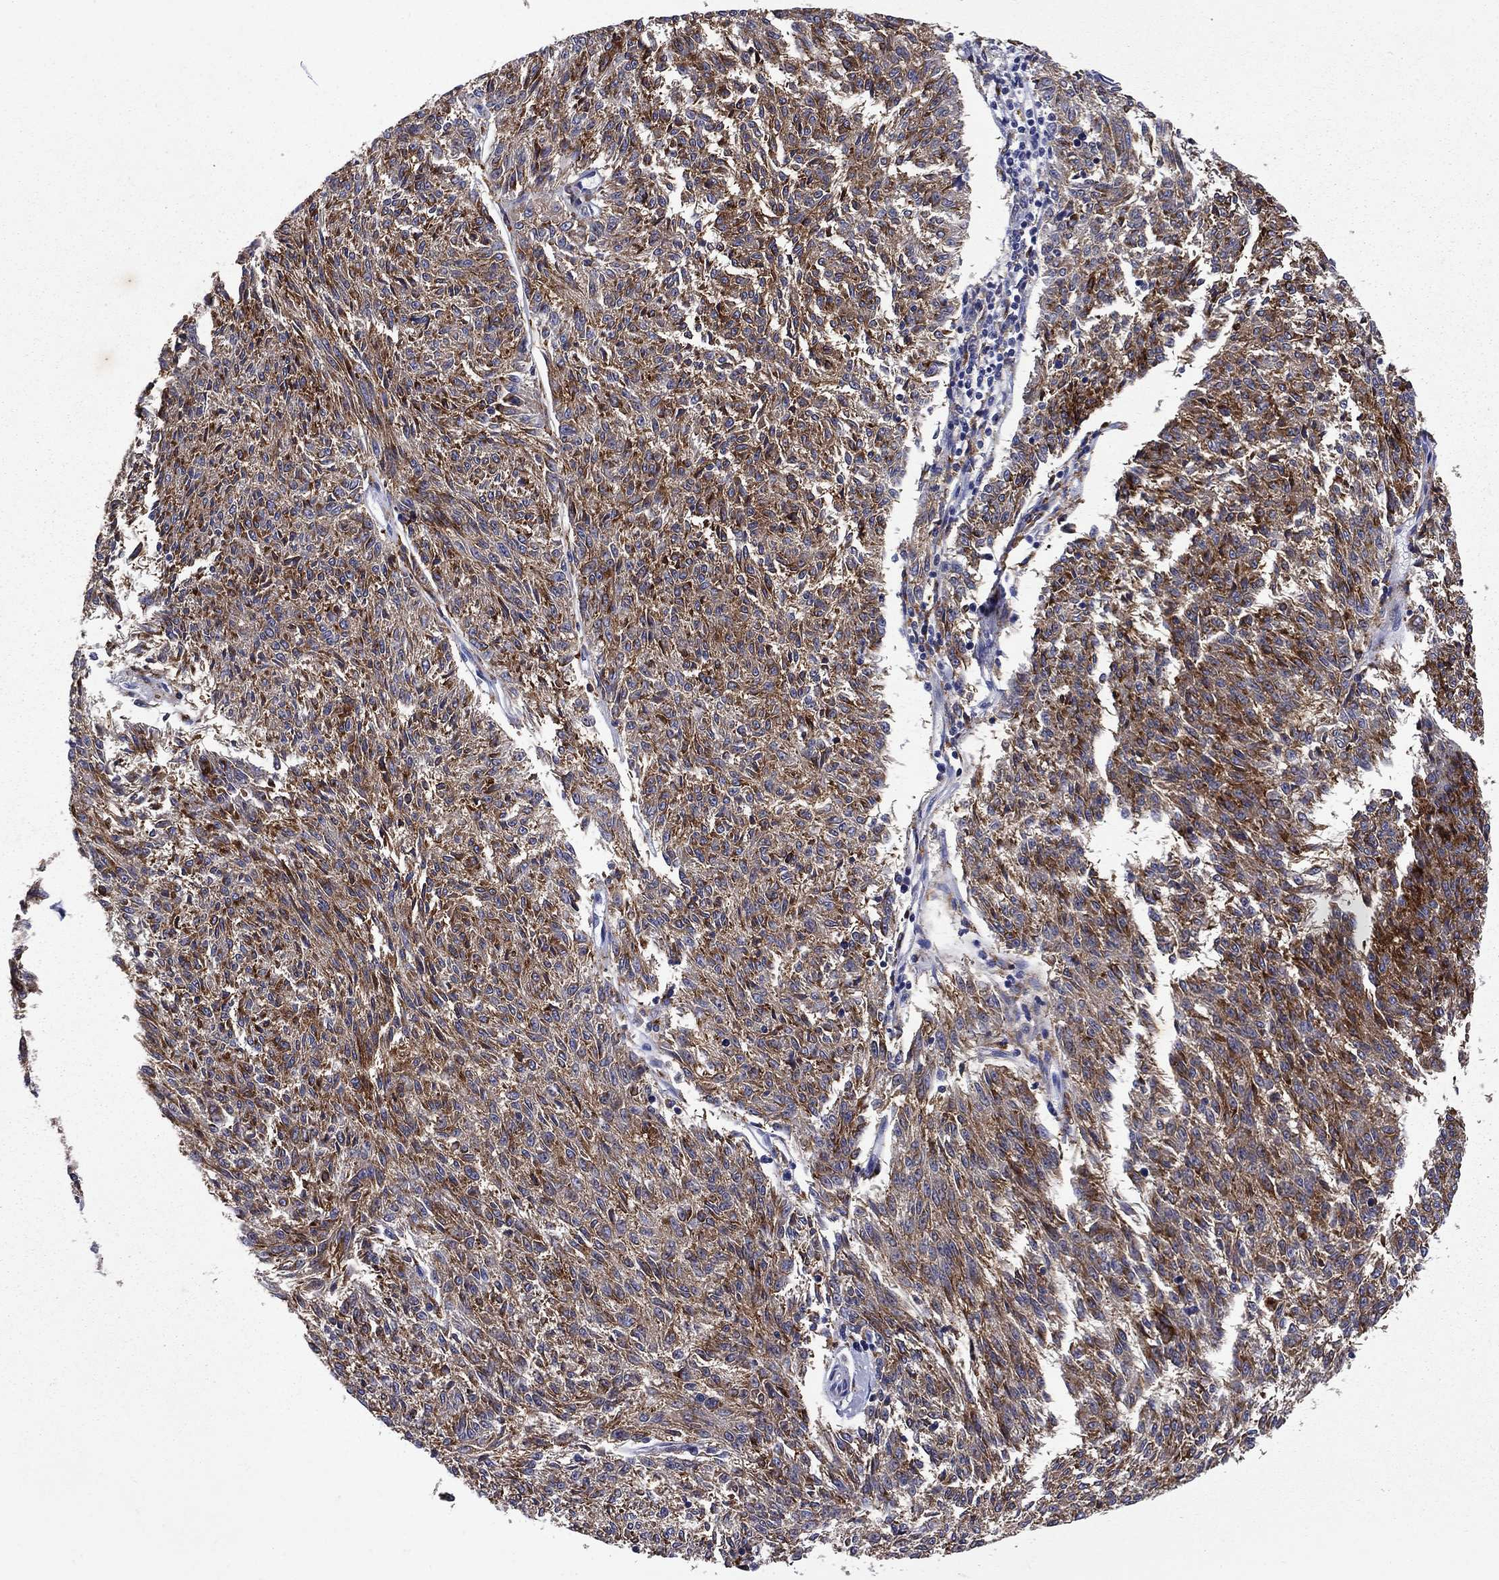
{"staining": {"intensity": "moderate", "quantity": ">75%", "location": "cytoplasmic/membranous"}, "tissue": "melanoma", "cell_type": "Tumor cells", "image_type": "cancer", "snomed": [{"axis": "morphology", "description": "Malignant melanoma, NOS"}, {"axis": "topography", "description": "Skin"}], "caption": "Protein expression by immunohistochemistry displays moderate cytoplasmic/membranous staining in about >75% of tumor cells in melanoma.", "gene": "MADCAM1", "patient": {"sex": "female", "age": 72}}